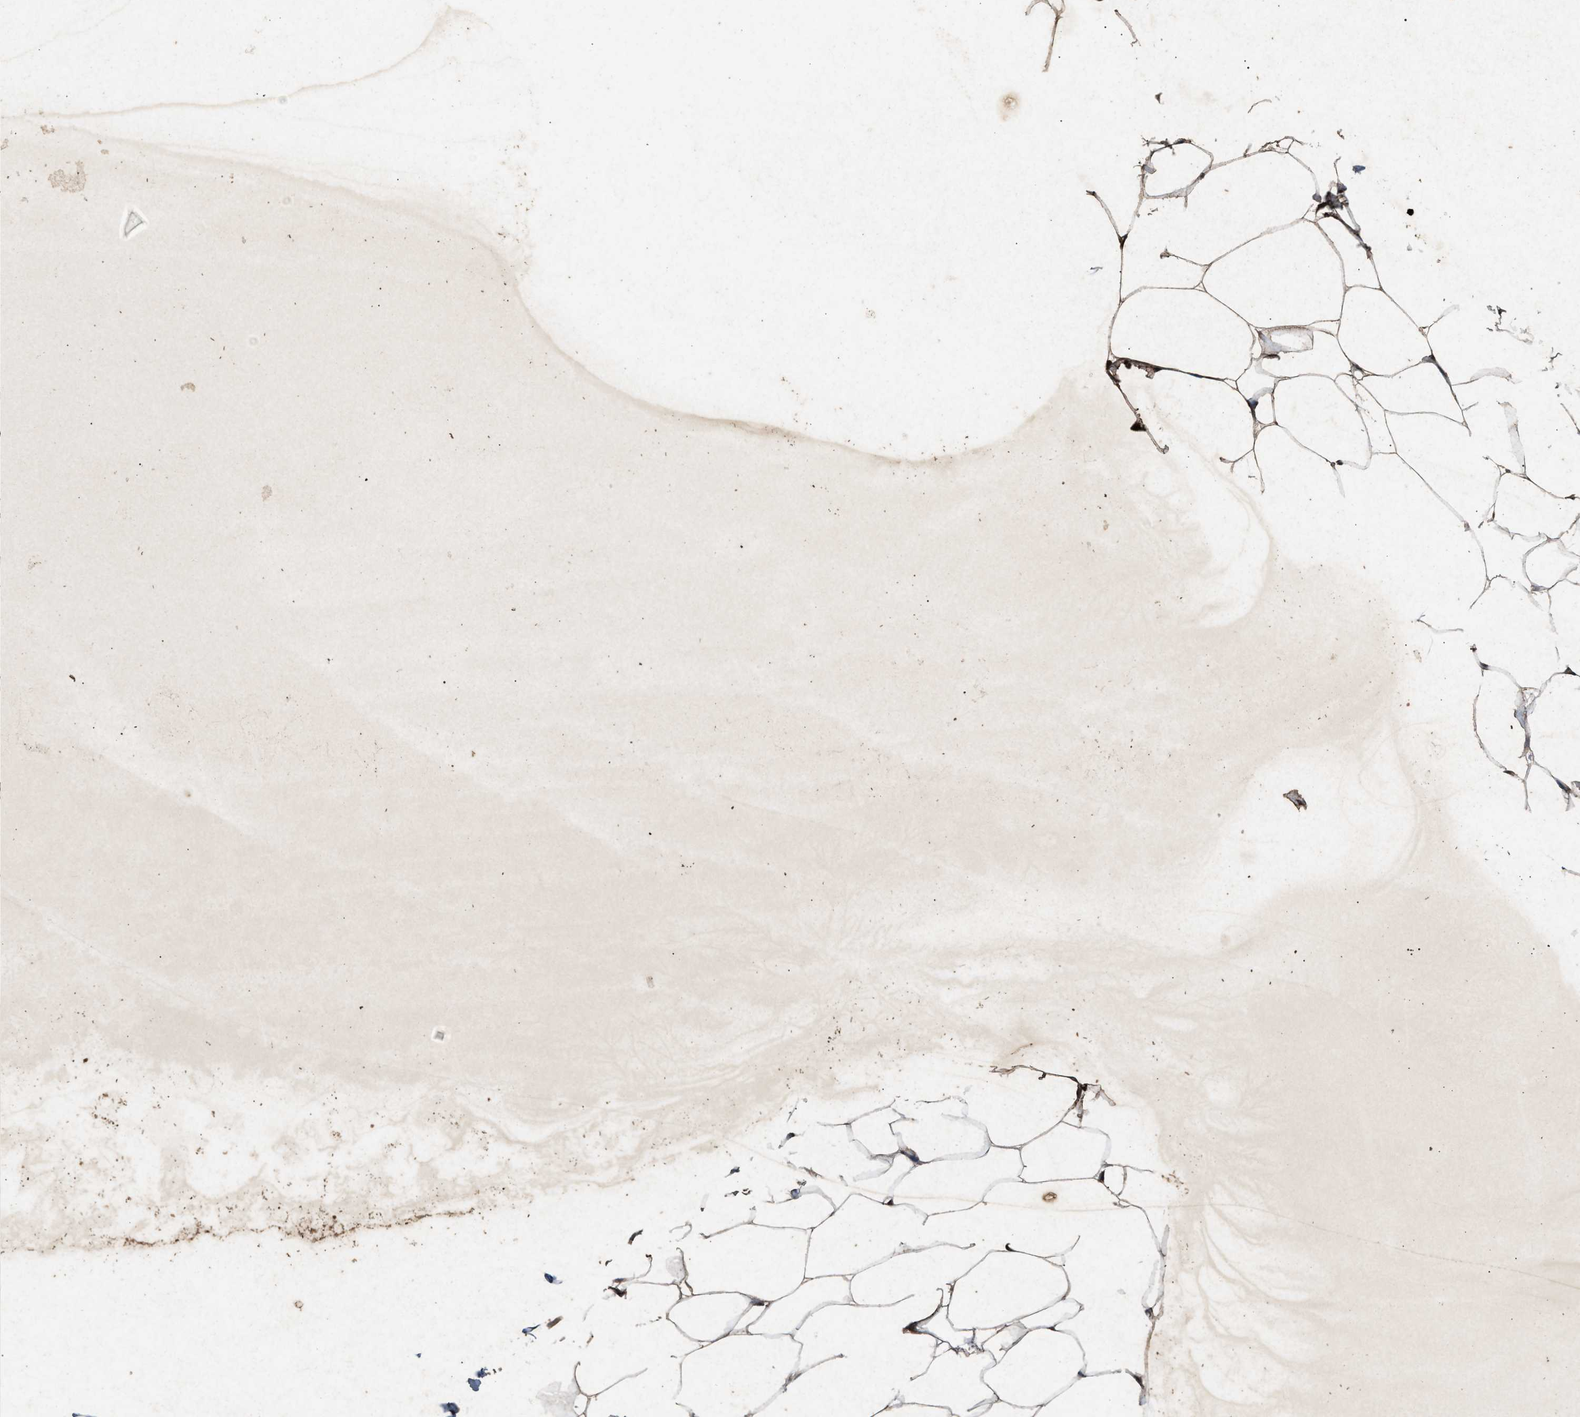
{"staining": {"intensity": "strong", "quantity": ">75%", "location": "cytoplasmic/membranous,nuclear"}, "tissue": "adipose tissue", "cell_type": "Adipocytes", "image_type": "normal", "snomed": [{"axis": "morphology", "description": "Normal tissue, NOS"}, {"axis": "topography", "description": "Breast"}, {"axis": "topography", "description": "Adipose tissue"}], "caption": "The image demonstrates immunohistochemical staining of unremarkable adipose tissue. There is strong cytoplasmic/membranous,nuclear expression is identified in approximately >75% of adipocytes.", "gene": "OAS1", "patient": {"sex": "female", "age": 25}}